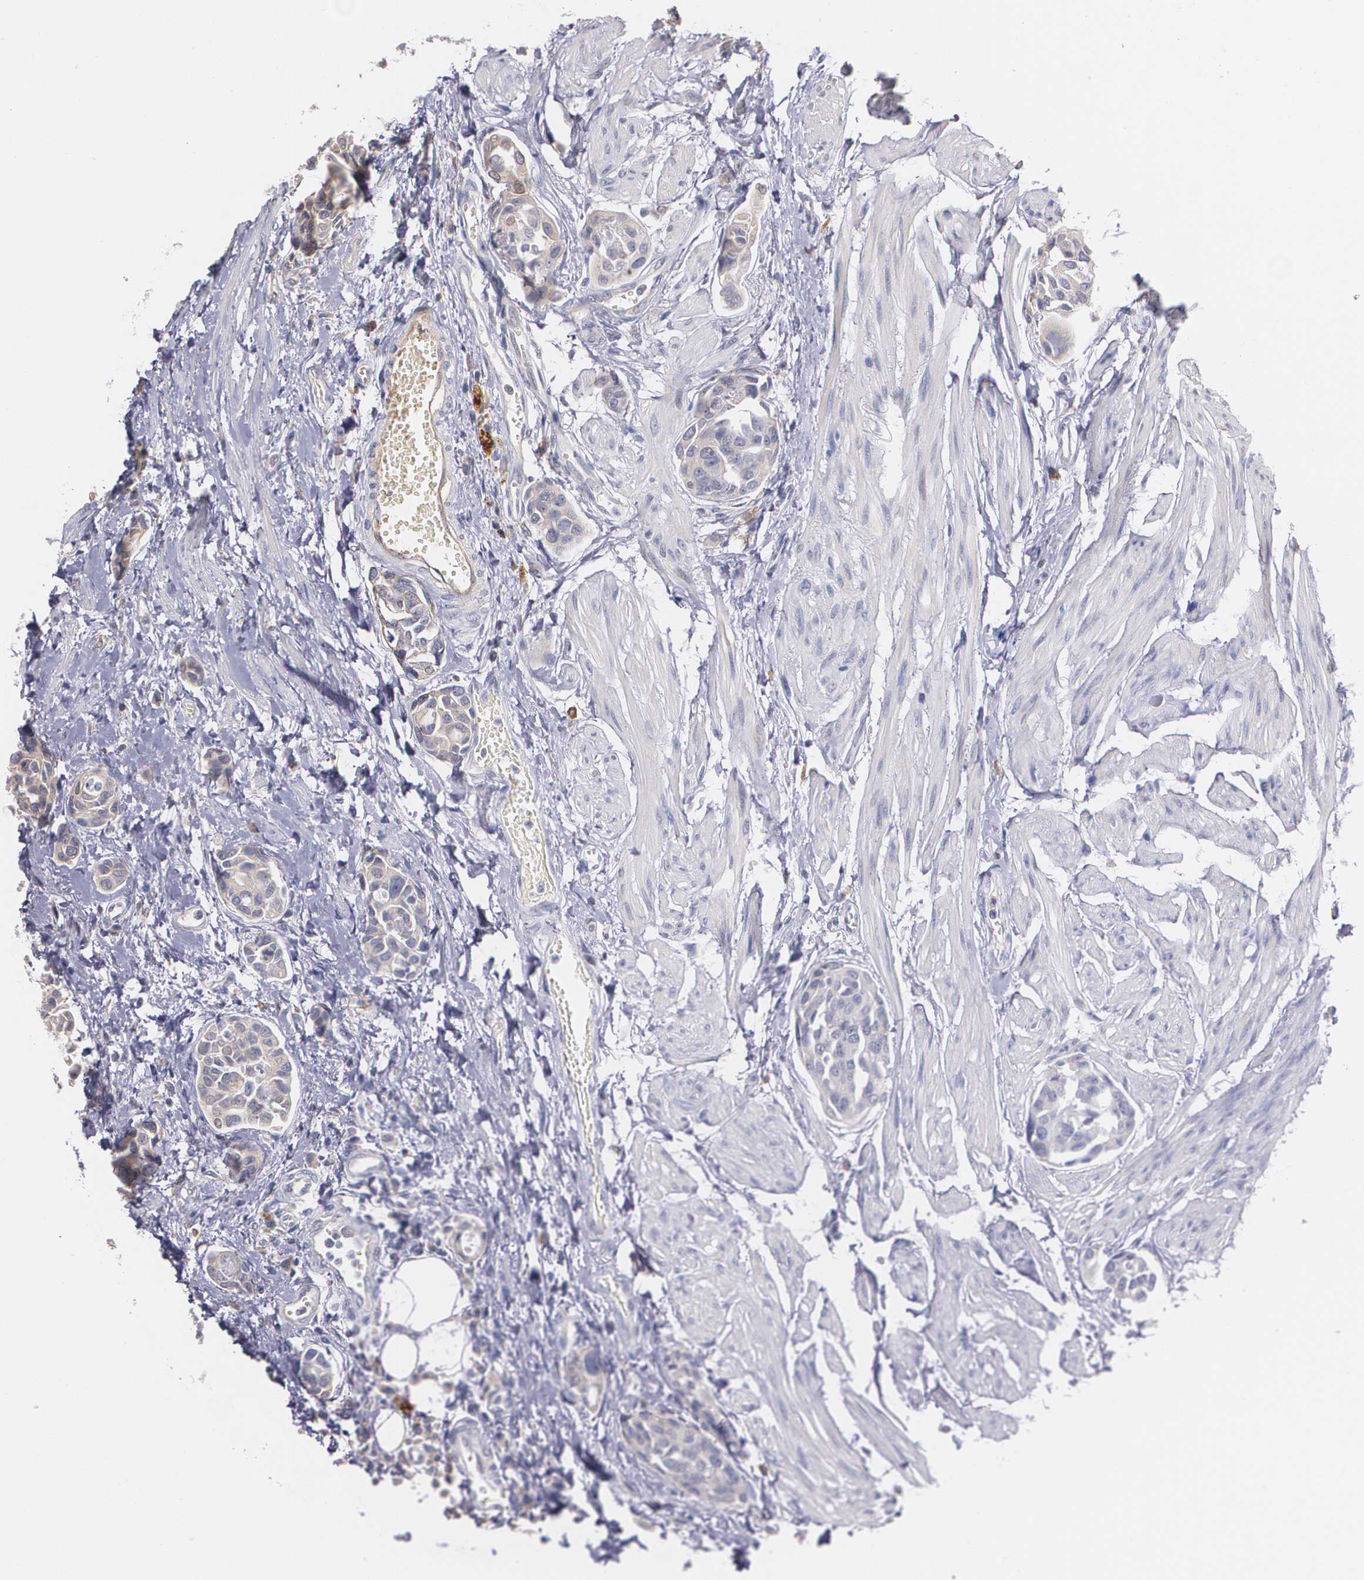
{"staining": {"intensity": "weak", "quantity": "25%-75%", "location": "cytoplasmic/membranous"}, "tissue": "urothelial cancer", "cell_type": "Tumor cells", "image_type": "cancer", "snomed": [{"axis": "morphology", "description": "Urothelial carcinoma, High grade"}, {"axis": "topography", "description": "Urinary bladder"}], "caption": "Human urothelial carcinoma (high-grade) stained with a protein marker reveals weak staining in tumor cells.", "gene": "AMBP", "patient": {"sex": "male", "age": 78}}